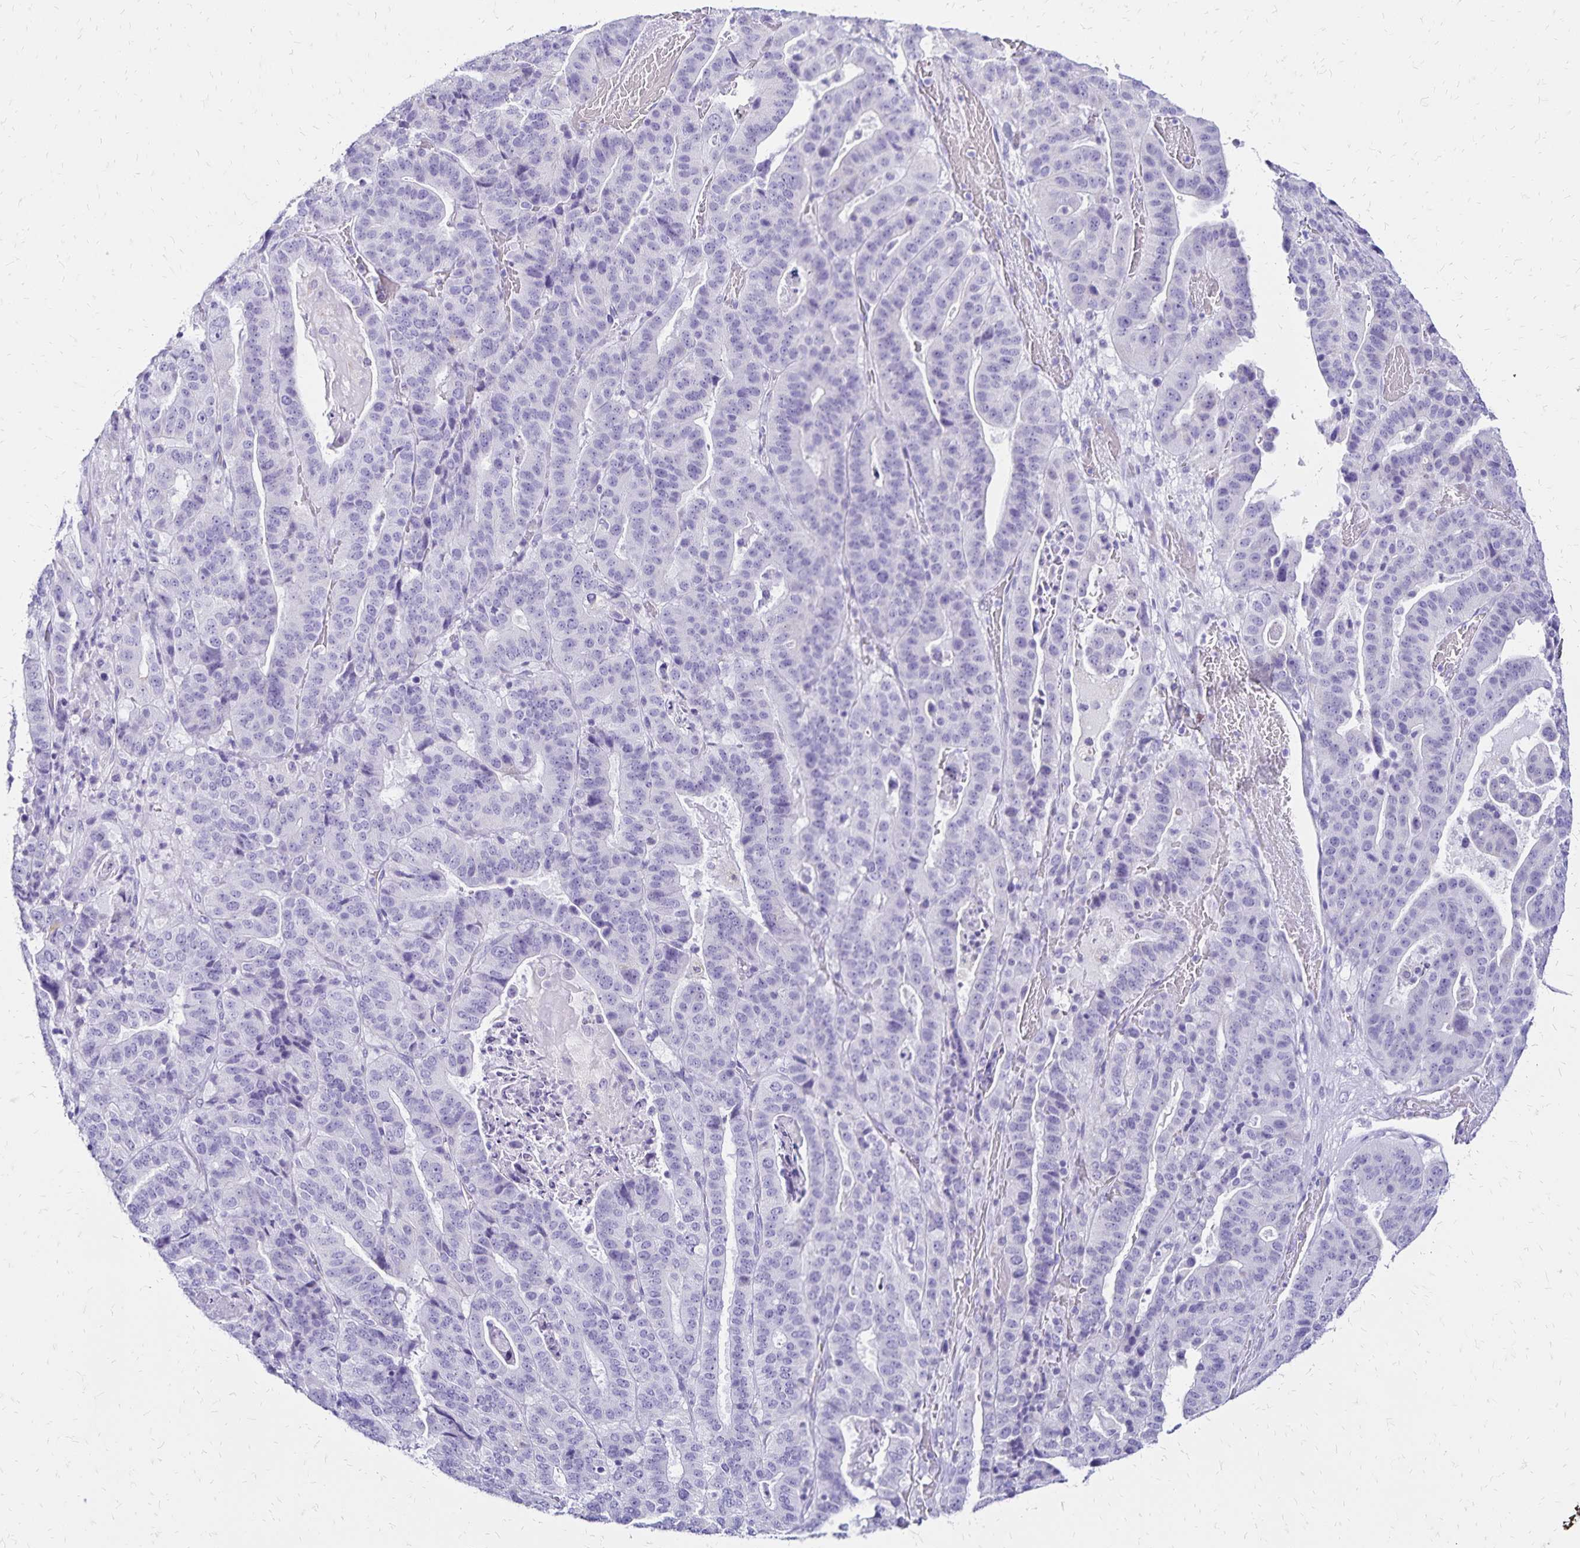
{"staining": {"intensity": "negative", "quantity": "none", "location": "none"}, "tissue": "stomach cancer", "cell_type": "Tumor cells", "image_type": "cancer", "snomed": [{"axis": "morphology", "description": "Adenocarcinoma, NOS"}, {"axis": "topography", "description": "Stomach"}], "caption": "There is no significant staining in tumor cells of stomach cancer (adenocarcinoma).", "gene": "LIN28B", "patient": {"sex": "male", "age": 48}}